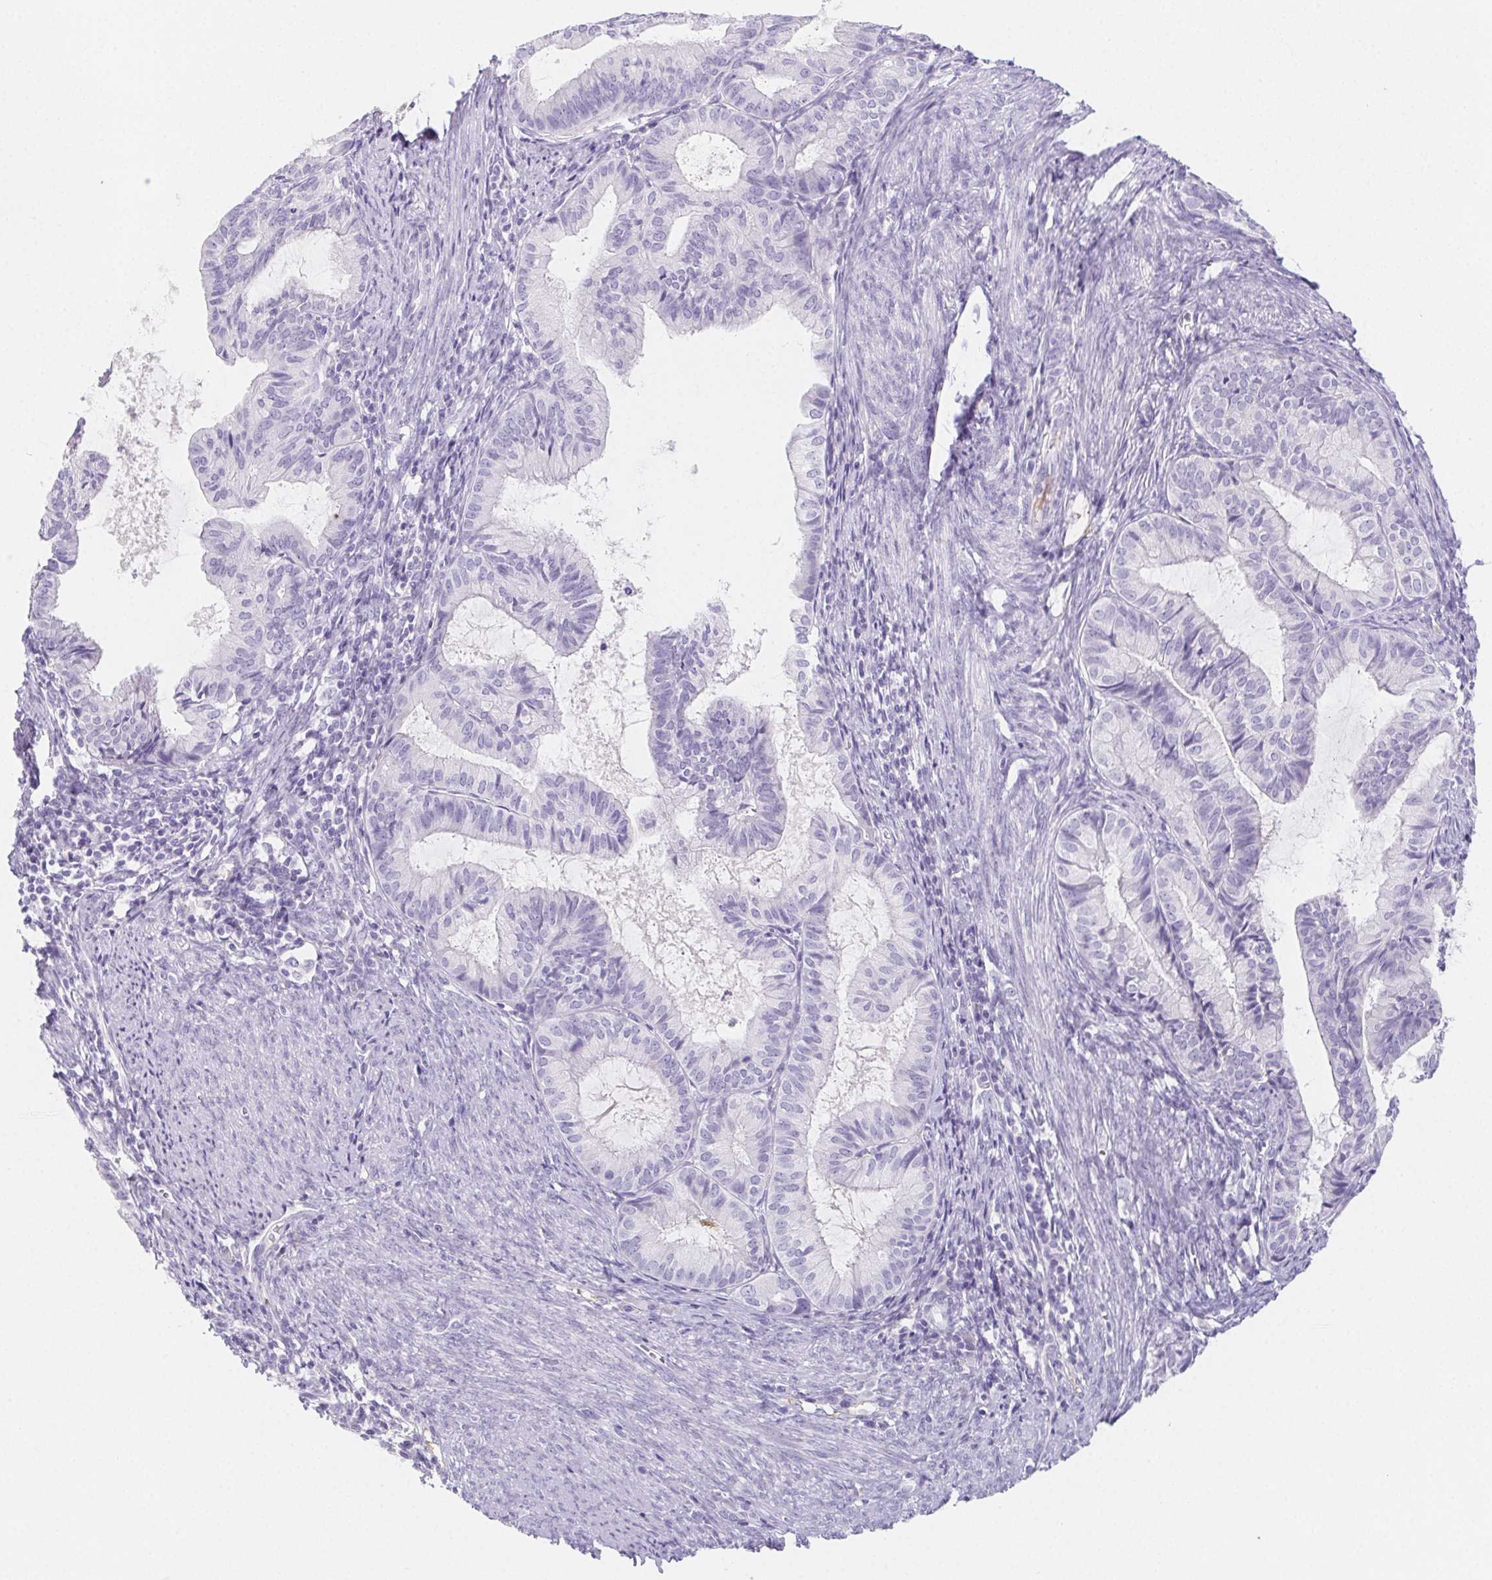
{"staining": {"intensity": "negative", "quantity": "none", "location": "none"}, "tissue": "endometrial cancer", "cell_type": "Tumor cells", "image_type": "cancer", "snomed": [{"axis": "morphology", "description": "Adenocarcinoma, NOS"}, {"axis": "topography", "description": "Endometrium"}], "caption": "Immunohistochemistry image of neoplastic tissue: human adenocarcinoma (endometrial) stained with DAB displays no significant protein expression in tumor cells.", "gene": "ITIH2", "patient": {"sex": "female", "age": 86}}